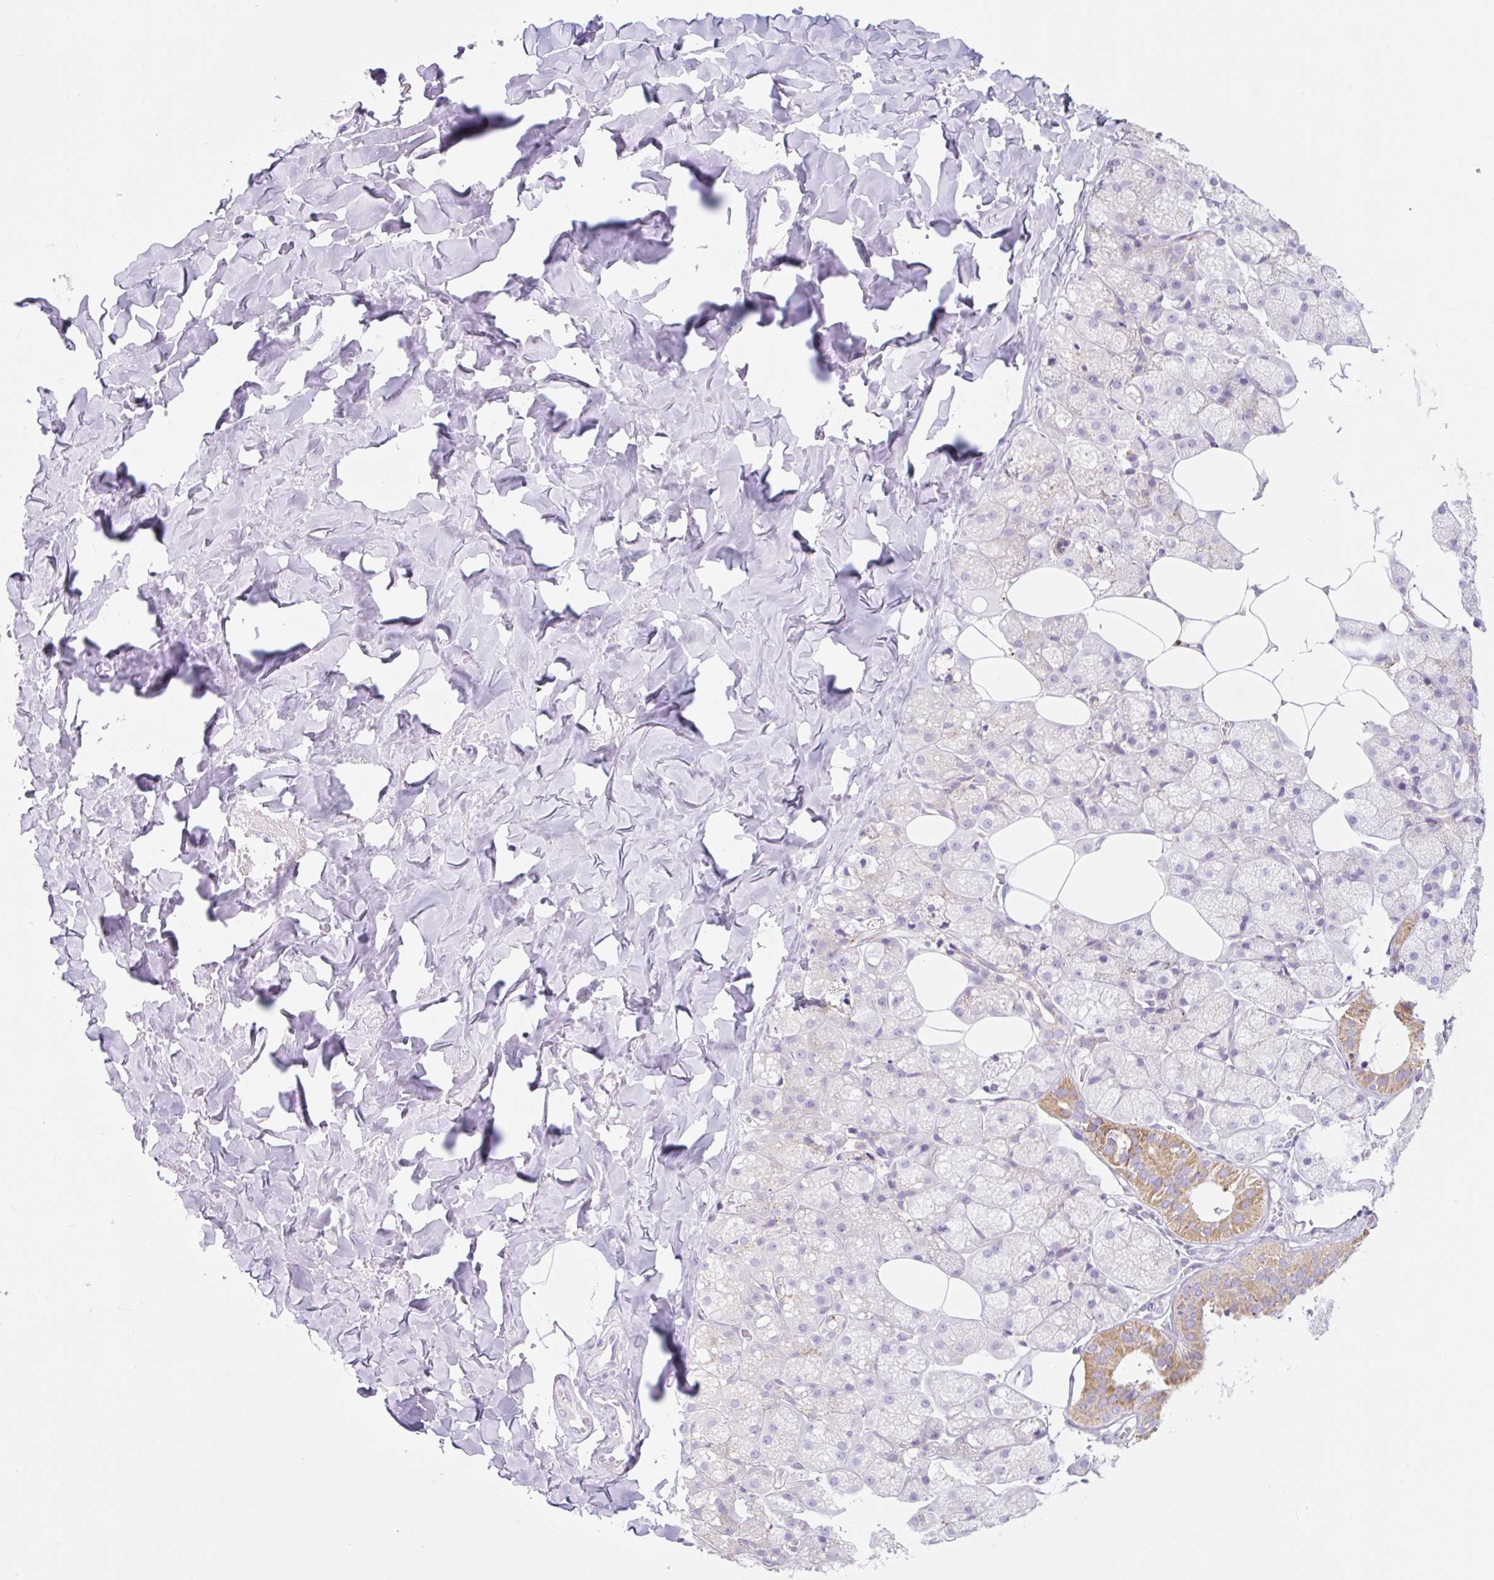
{"staining": {"intensity": "moderate", "quantity": "25%-75%", "location": "cytoplasmic/membranous"}, "tissue": "salivary gland", "cell_type": "Glandular cells", "image_type": "normal", "snomed": [{"axis": "morphology", "description": "Normal tissue, NOS"}, {"axis": "topography", "description": "Salivary gland"}, {"axis": "topography", "description": "Peripheral nerve tissue"}], "caption": "Brown immunohistochemical staining in normal human salivary gland displays moderate cytoplasmic/membranous positivity in approximately 25%-75% of glandular cells.", "gene": "CLEC3A", "patient": {"sex": "male", "age": 38}}